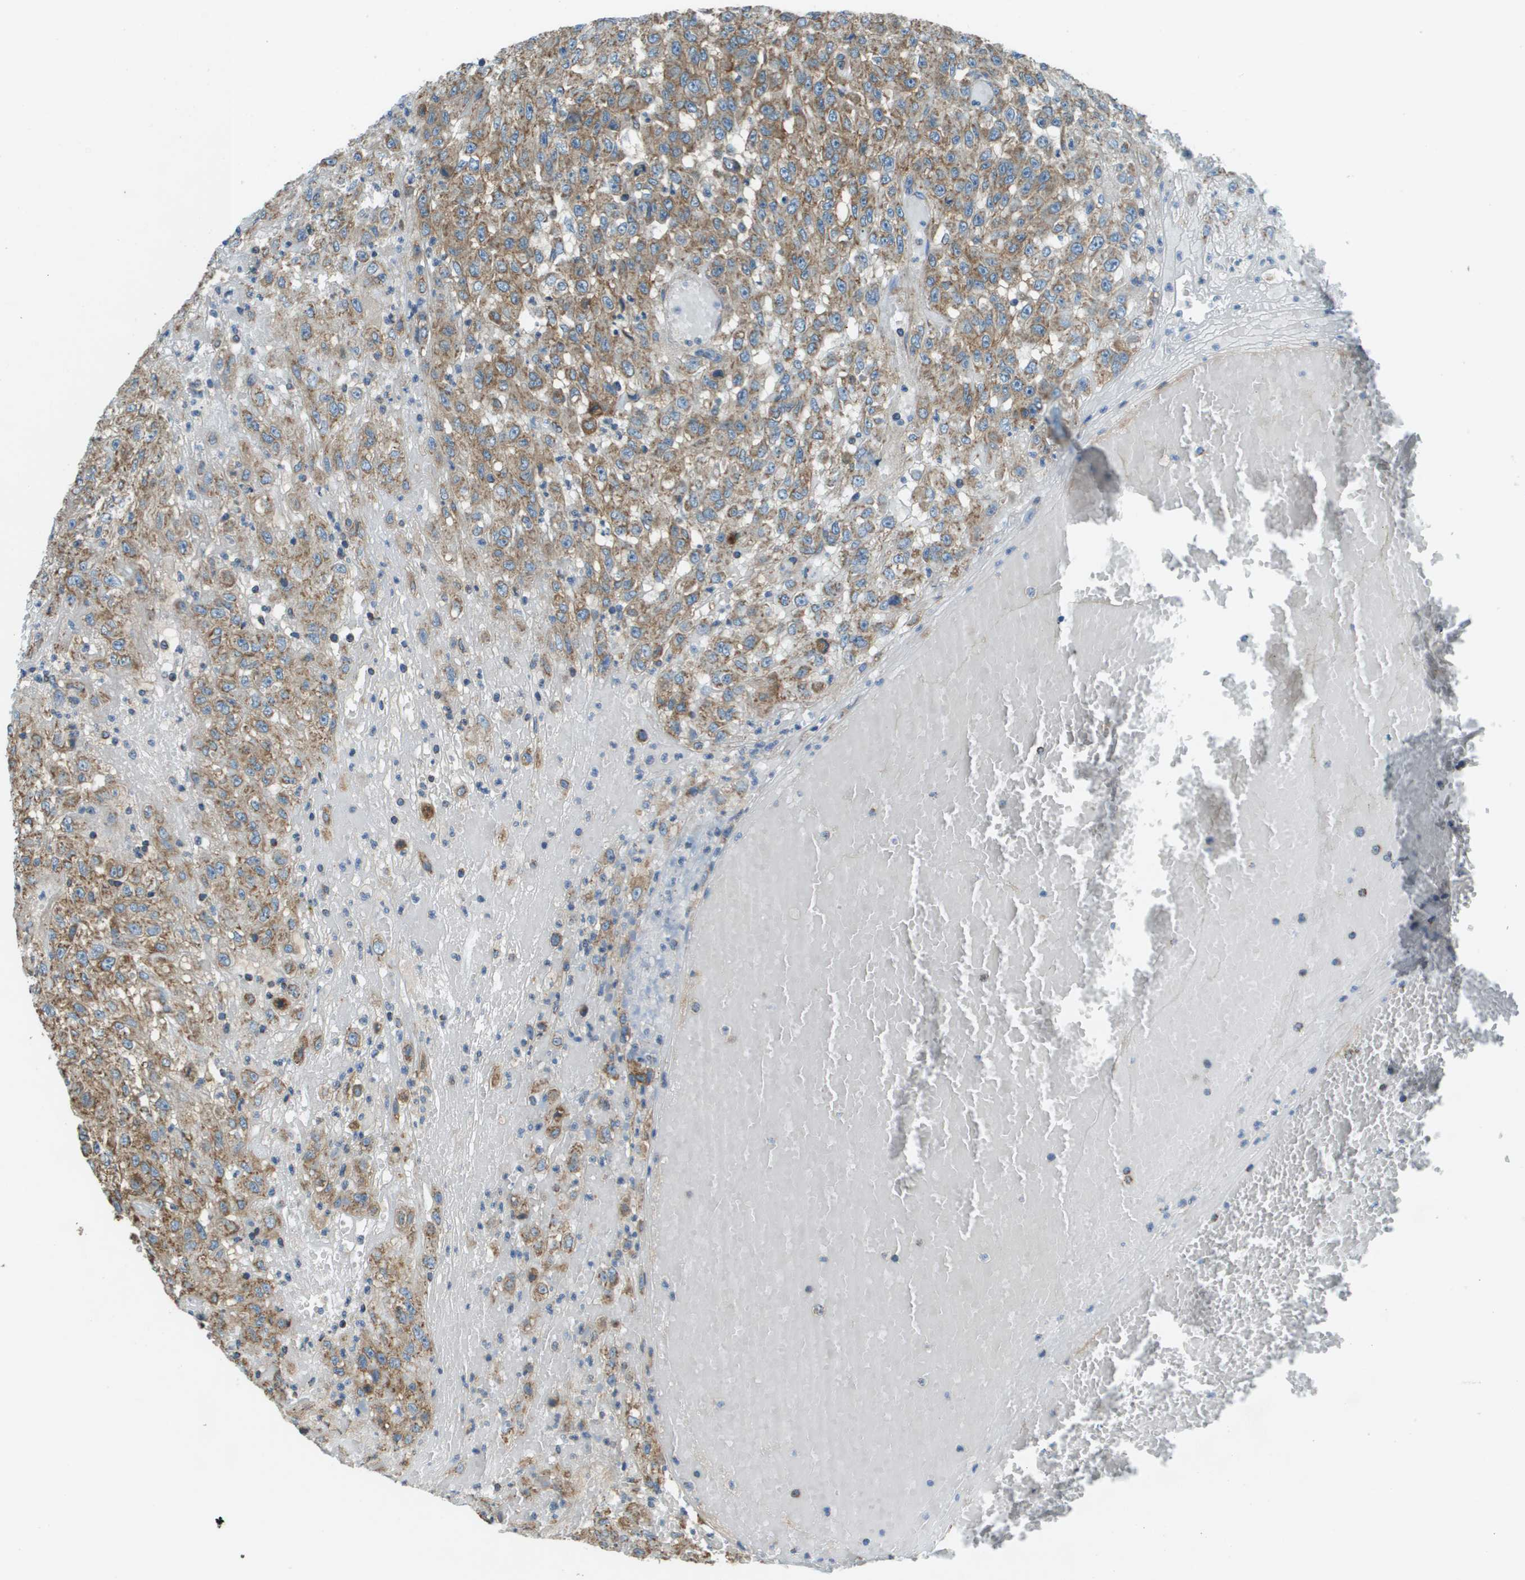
{"staining": {"intensity": "moderate", "quantity": ">75%", "location": "cytoplasmic/membranous"}, "tissue": "urothelial cancer", "cell_type": "Tumor cells", "image_type": "cancer", "snomed": [{"axis": "morphology", "description": "Urothelial carcinoma, High grade"}, {"axis": "topography", "description": "Urinary bladder"}], "caption": "Immunohistochemistry (IHC) micrograph of neoplastic tissue: human urothelial cancer stained using immunohistochemistry exhibits medium levels of moderate protein expression localized specifically in the cytoplasmic/membranous of tumor cells, appearing as a cytoplasmic/membranous brown color.", "gene": "TMEM51", "patient": {"sex": "male", "age": 46}}